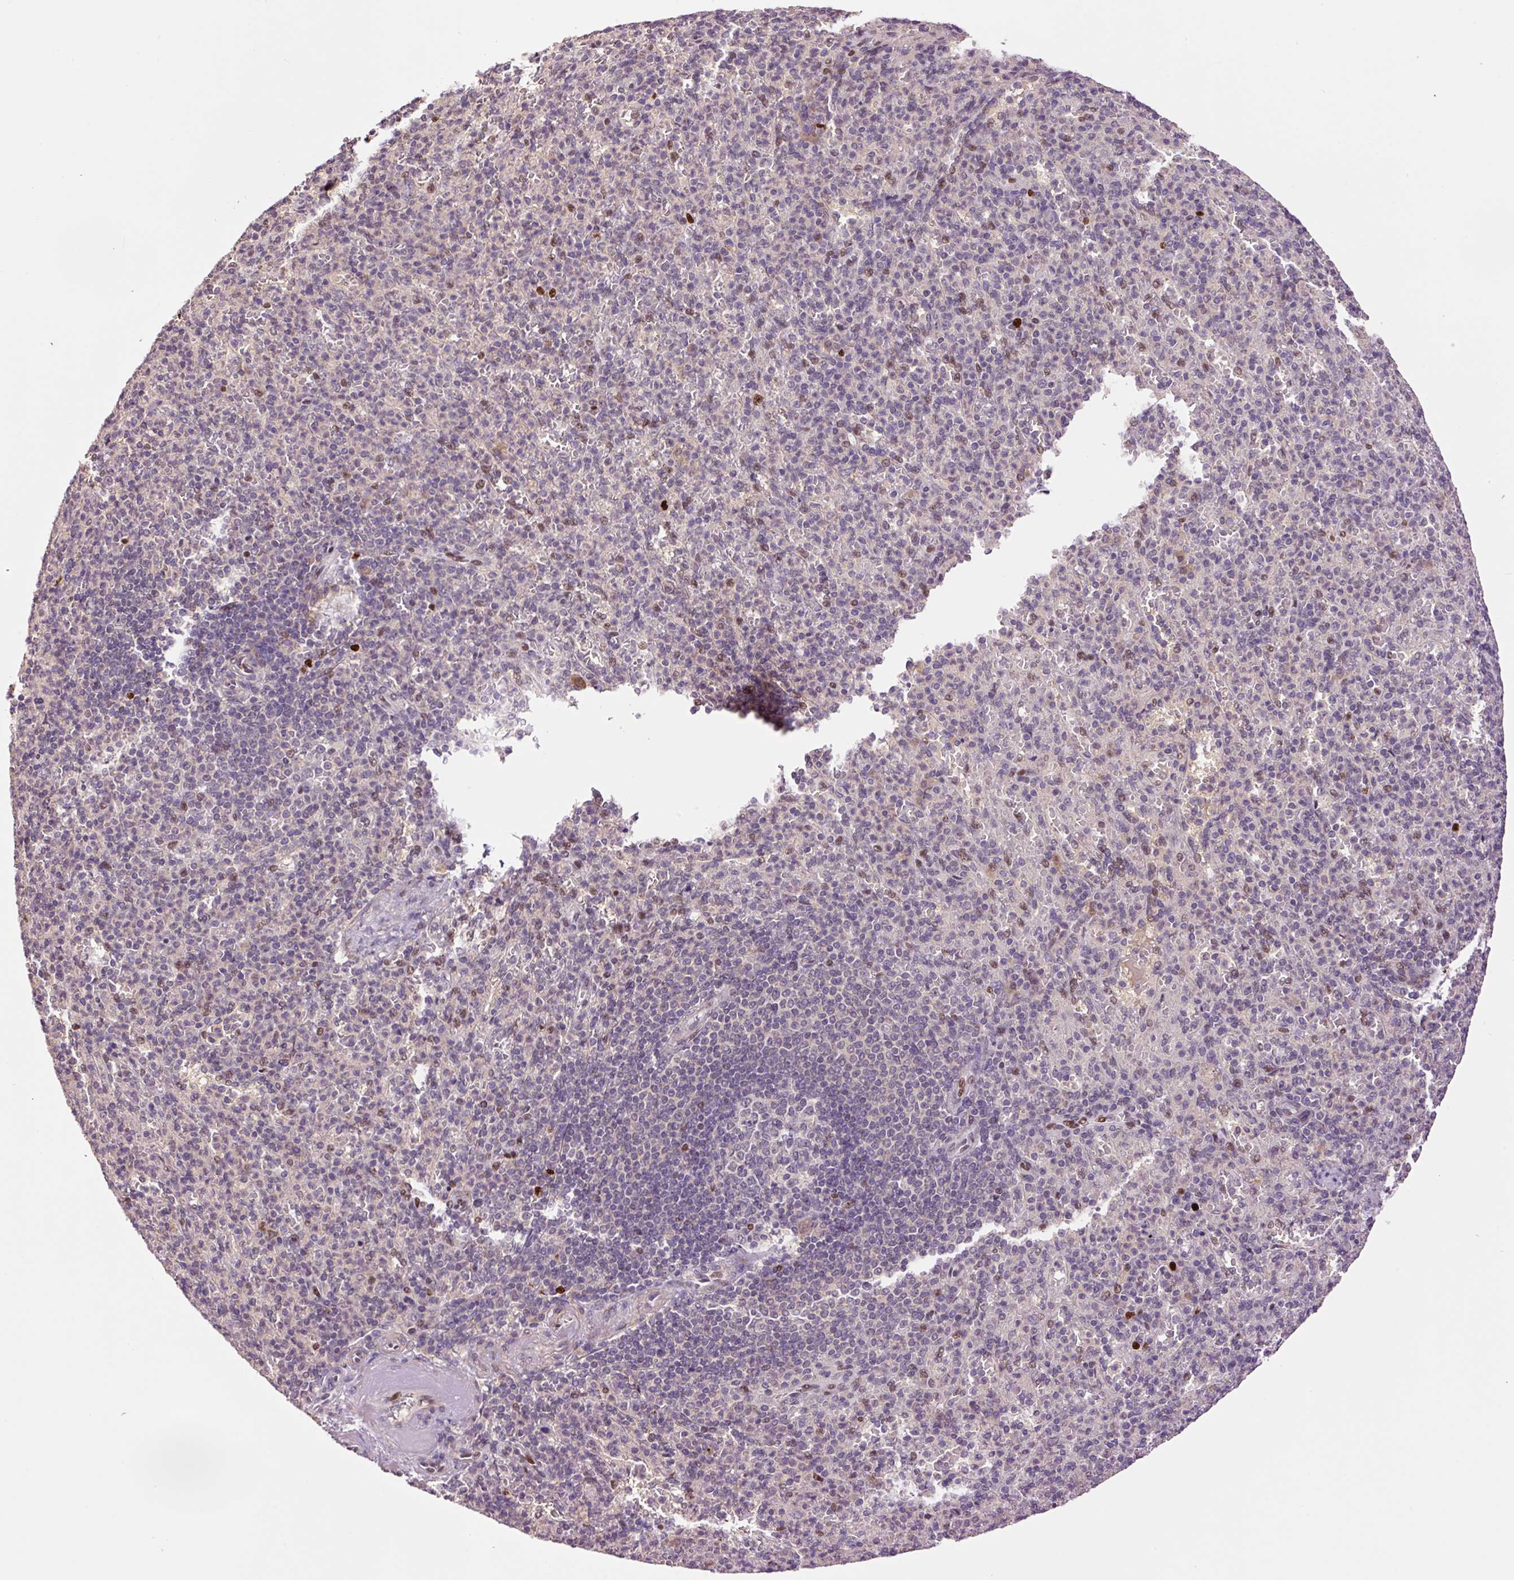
{"staining": {"intensity": "negative", "quantity": "none", "location": "none"}, "tissue": "spleen", "cell_type": "Cells in red pulp", "image_type": "normal", "snomed": [{"axis": "morphology", "description": "Normal tissue, NOS"}, {"axis": "topography", "description": "Spleen"}], "caption": "Cells in red pulp are negative for brown protein staining in unremarkable spleen. (Immunohistochemistry, brightfield microscopy, high magnification).", "gene": "DPPA4", "patient": {"sex": "female", "age": 74}}